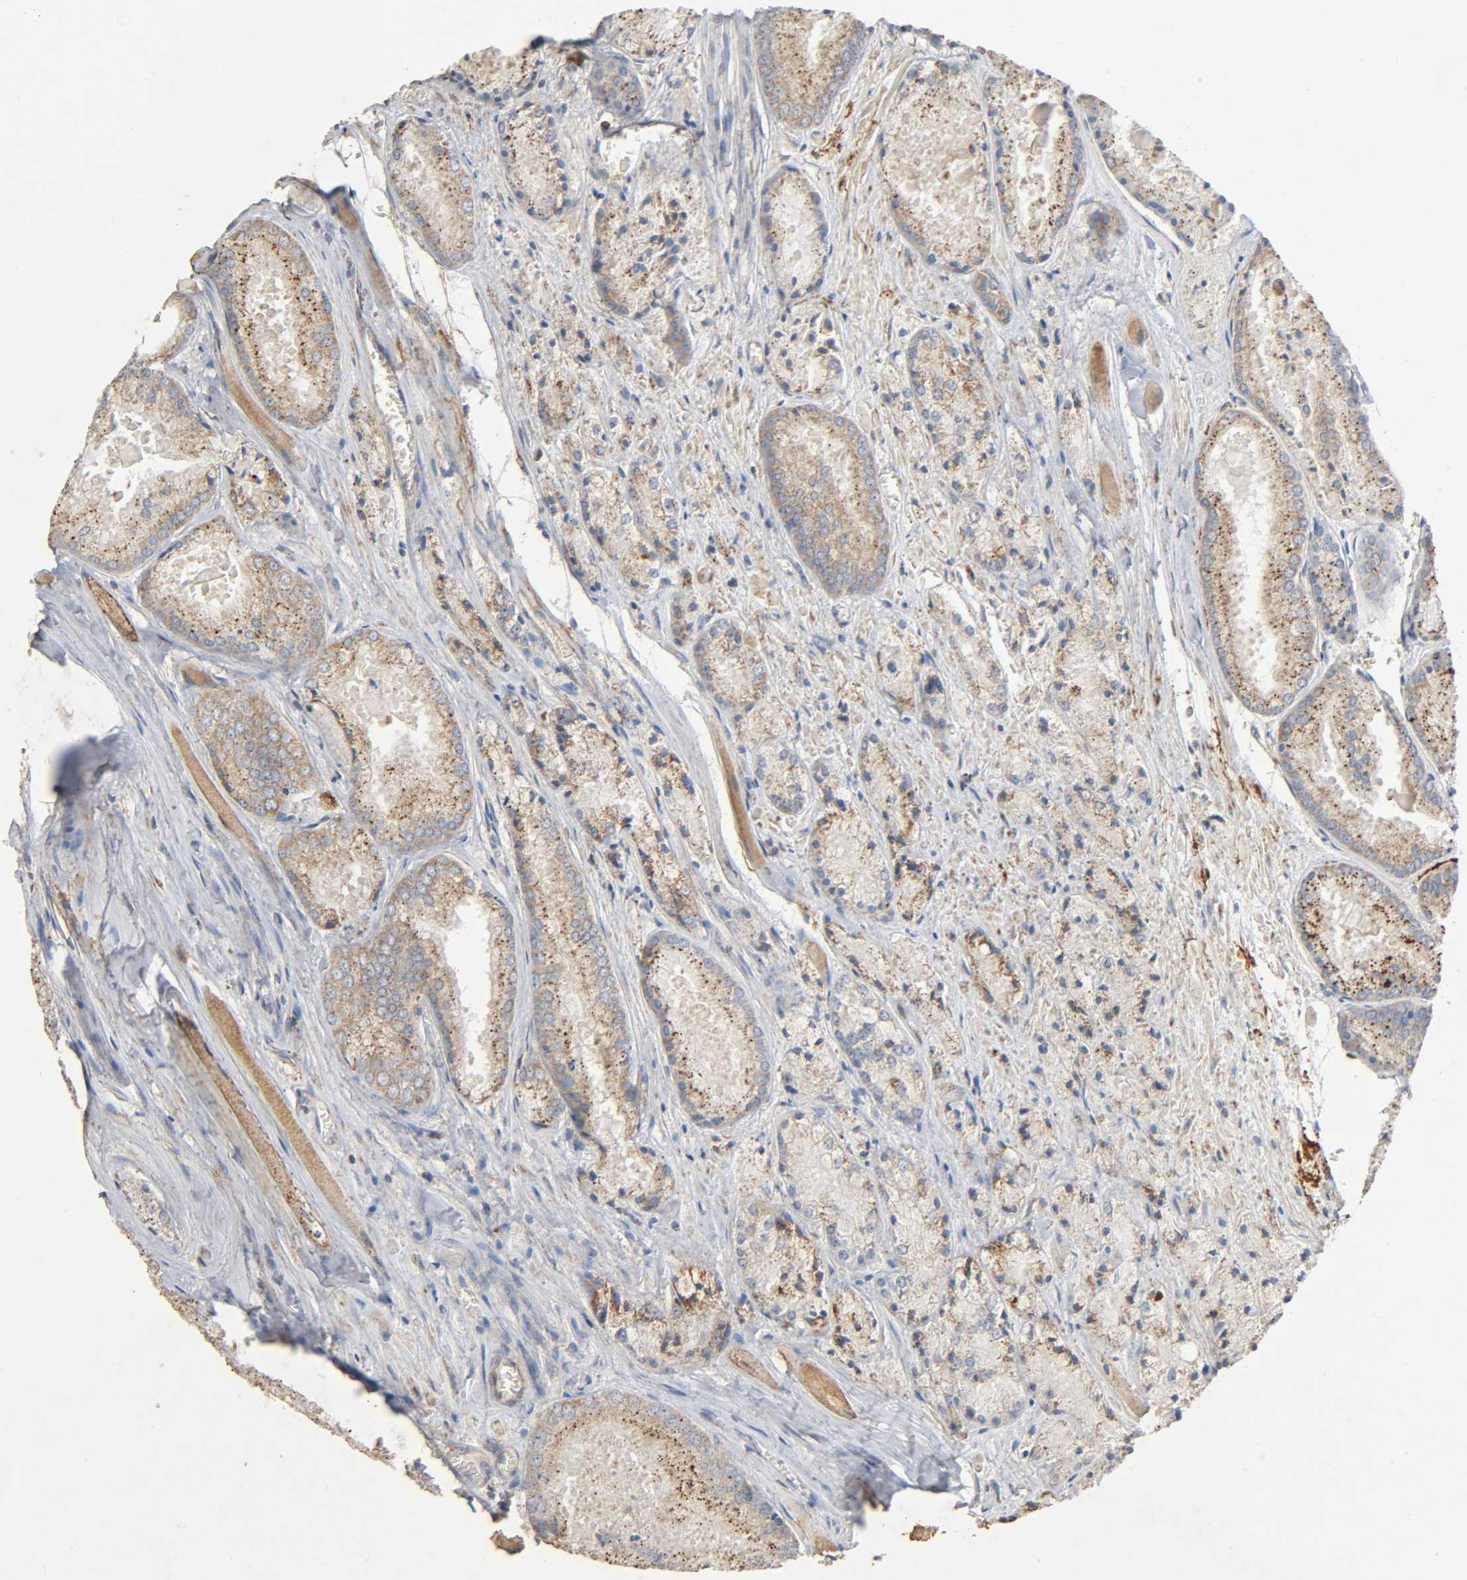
{"staining": {"intensity": "moderate", "quantity": ">75%", "location": "cytoplasmic/membranous"}, "tissue": "prostate cancer", "cell_type": "Tumor cells", "image_type": "cancer", "snomed": [{"axis": "morphology", "description": "Adenocarcinoma, Low grade"}, {"axis": "topography", "description": "Prostate"}], "caption": "This histopathology image displays prostate cancer stained with immunohistochemistry to label a protein in brown. The cytoplasmic/membranous of tumor cells show moderate positivity for the protein. Nuclei are counter-stained blue.", "gene": "NDUFS3", "patient": {"sex": "male", "age": 64}}